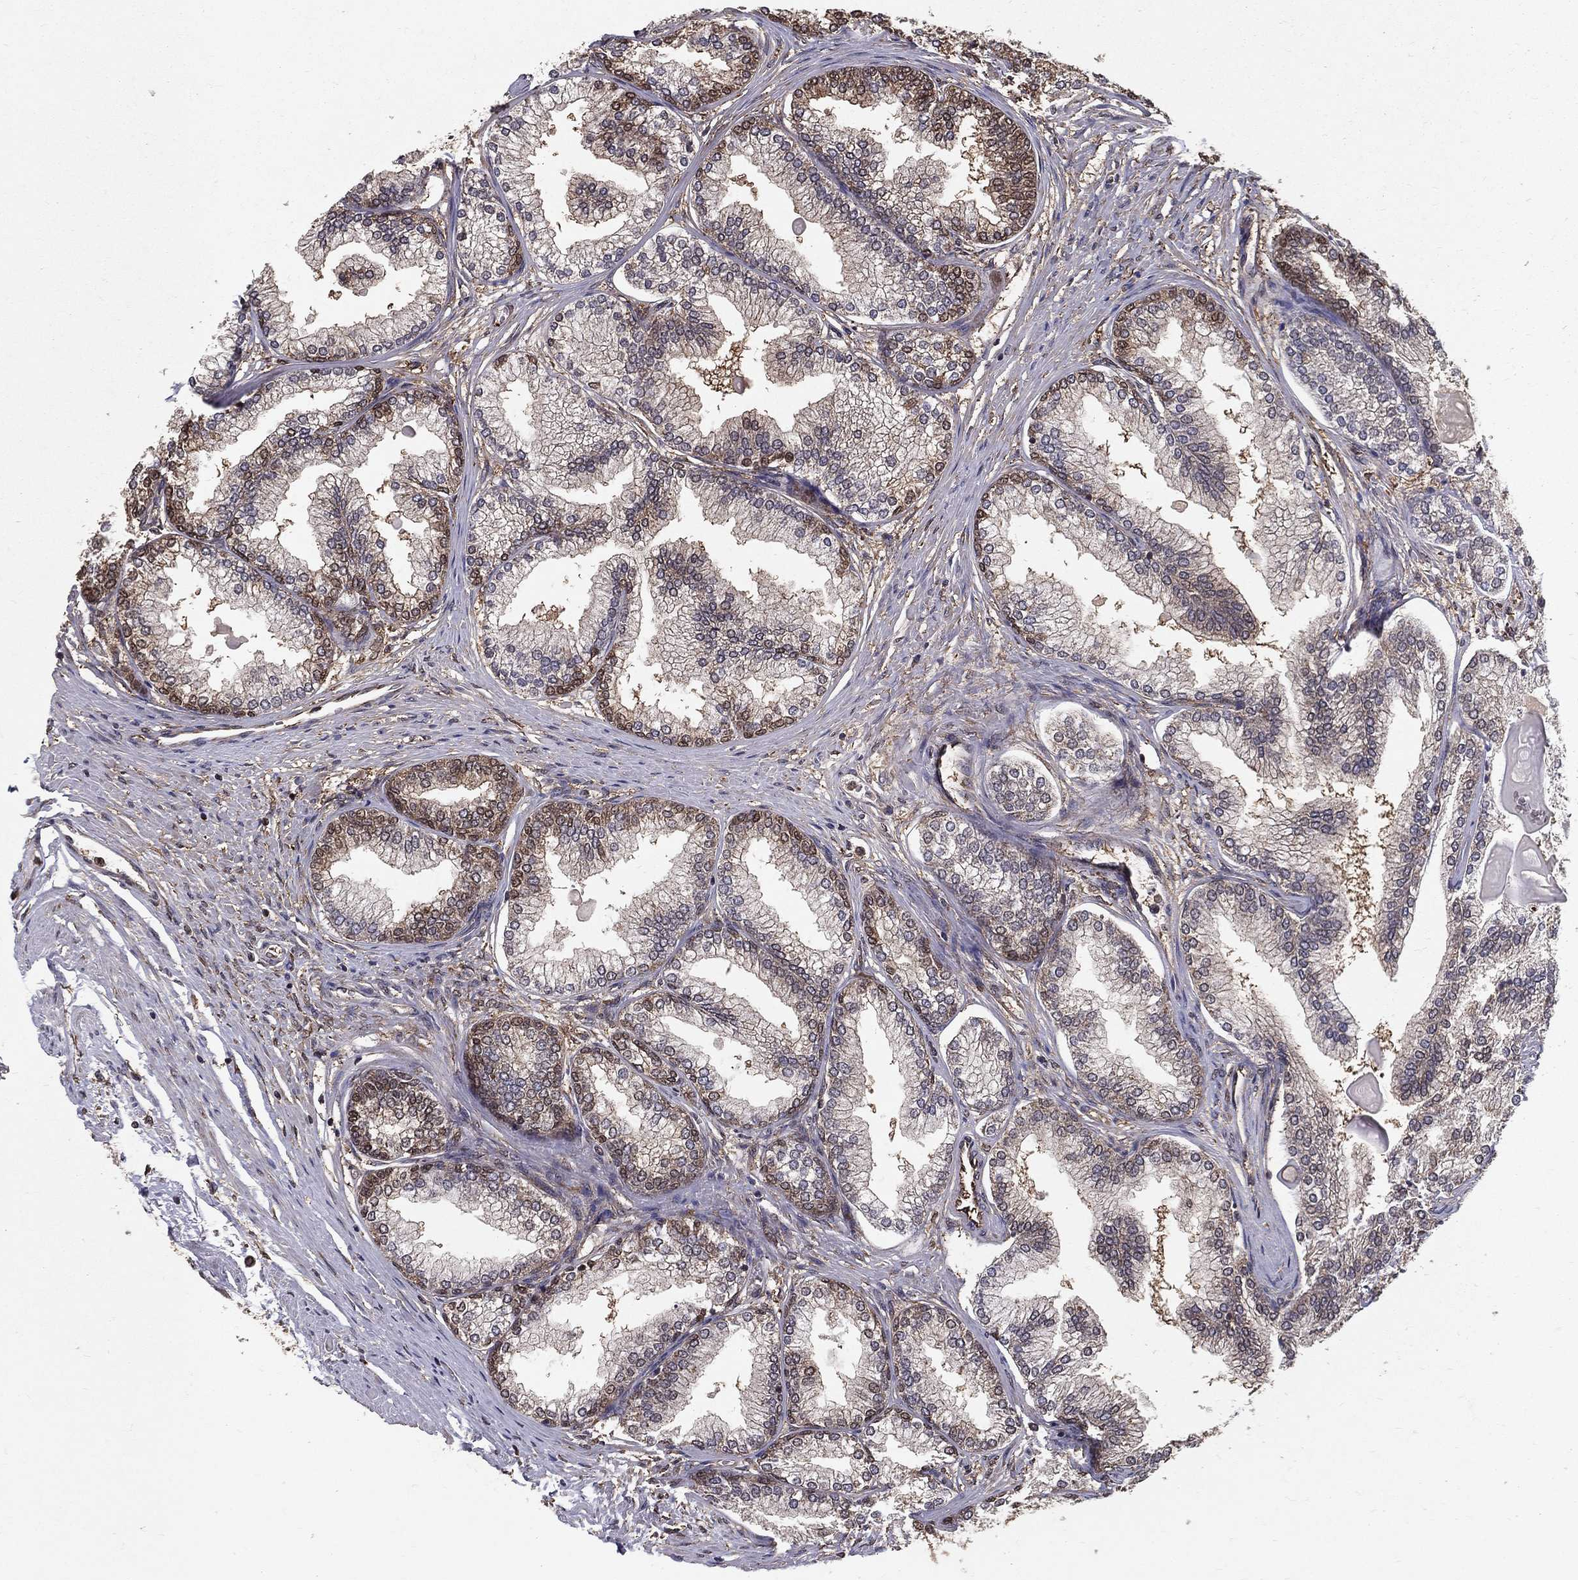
{"staining": {"intensity": "moderate", "quantity": "<25%", "location": "cytoplasmic/membranous,nuclear"}, "tissue": "prostate", "cell_type": "Glandular cells", "image_type": "normal", "snomed": [{"axis": "morphology", "description": "Normal tissue, NOS"}, {"axis": "topography", "description": "Prostate"}], "caption": "Immunohistochemistry (IHC) (DAB (3,3'-diaminobenzidine)) staining of benign prostate exhibits moderate cytoplasmic/membranous,nuclear protein staining in about <25% of glandular cells. The staining was performed using DAB to visualize the protein expression in brown, while the nuclei were stained in blue with hematoxylin (Magnification: 20x).", "gene": "CERS2", "patient": {"sex": "male", "age": 72}}